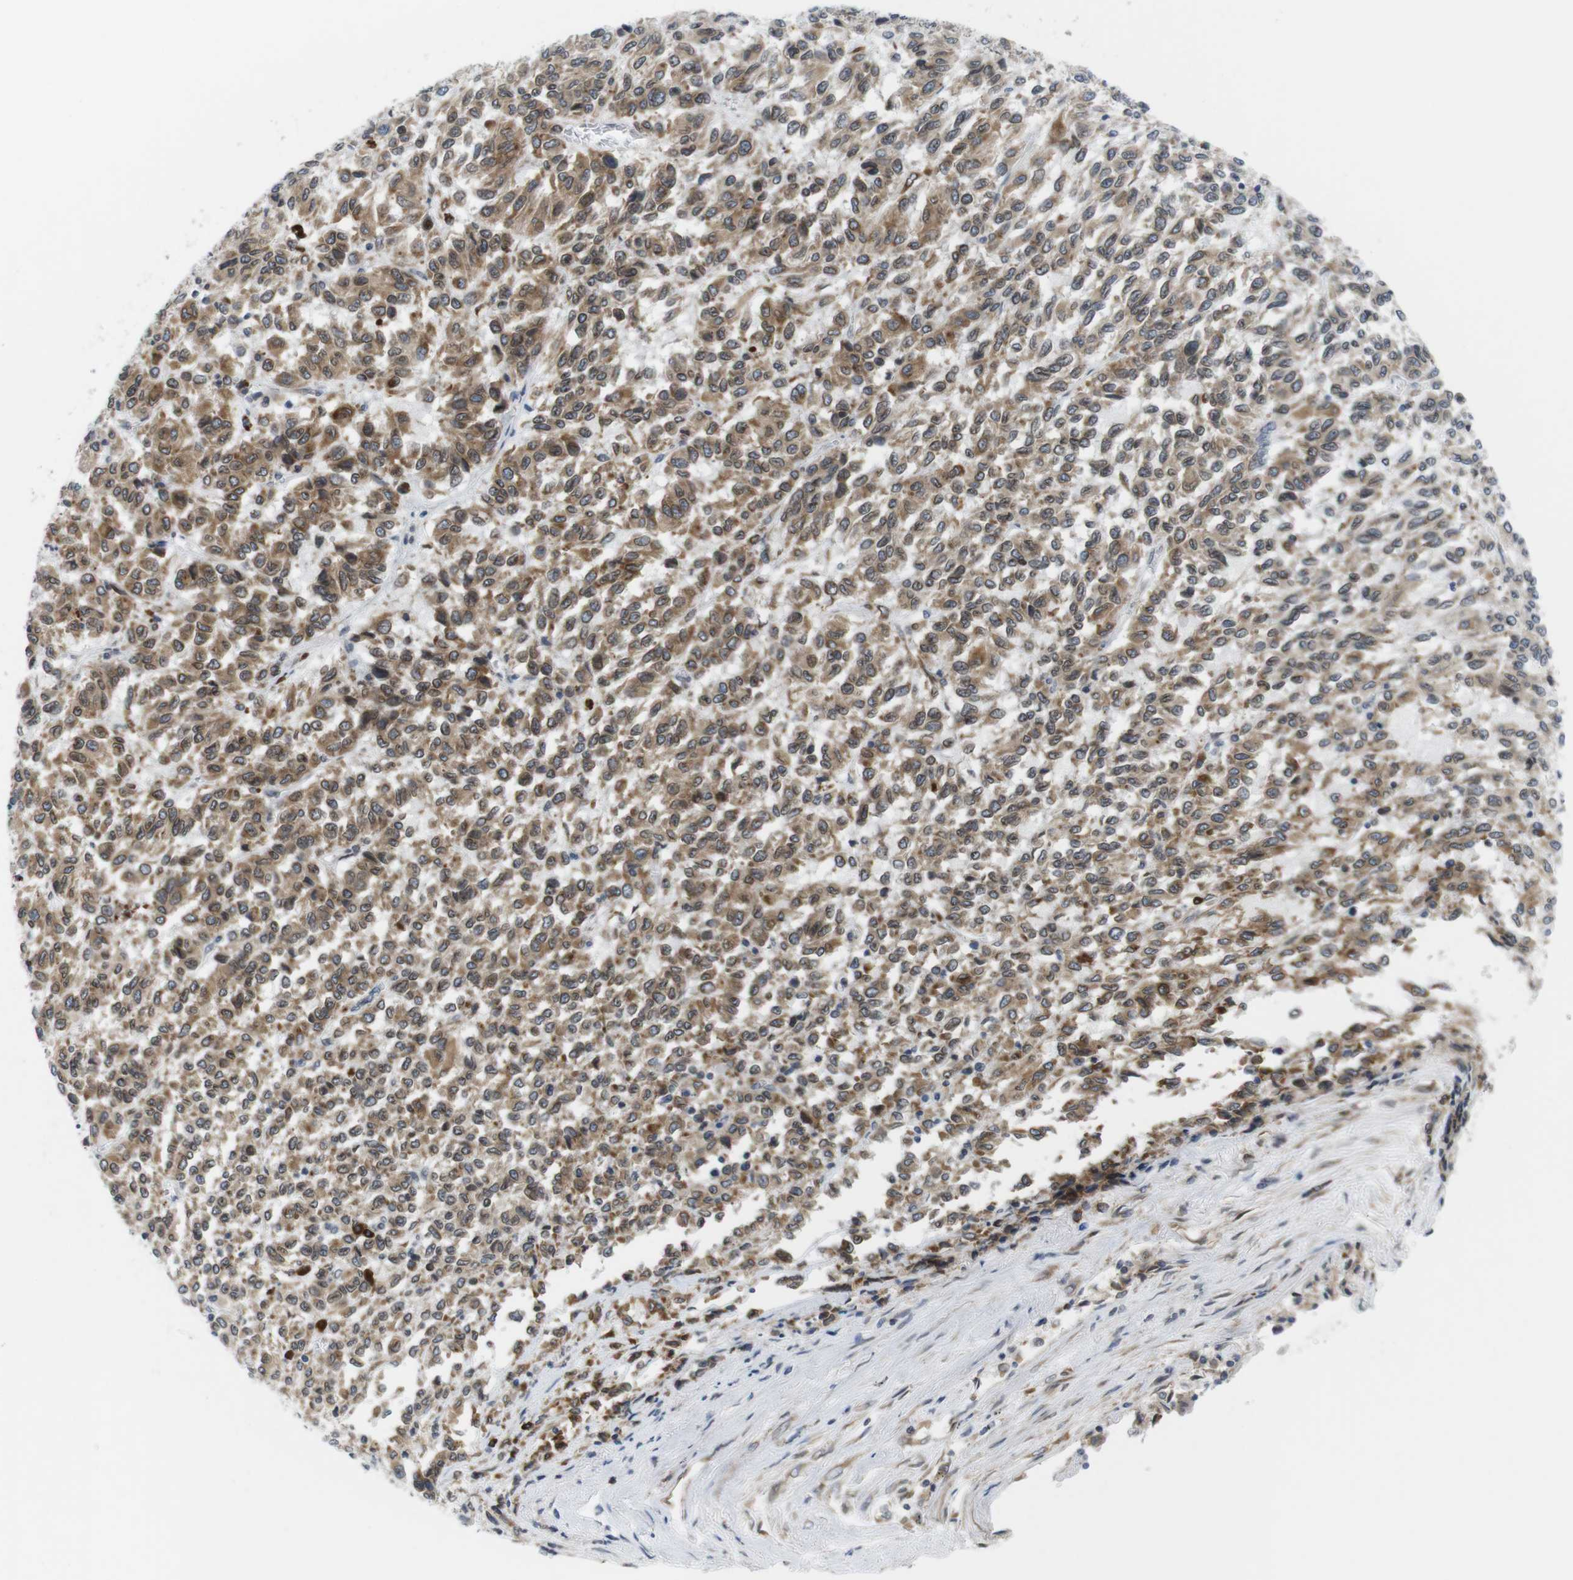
{"staining": {"intensity": "moderate", "quantity": ">75%", "location": "cytoplasmic/membranous"}, "tissue": "melanoma", "cell_type": "Tumor cells", "image_type": "cancer", "snomed": [{"axis": "morphology", "description": "Malignant melanoma, Metastatic site"}, {"axis": "topography", "description": "Lung"}], "caption": "Tumor cells exhibit moderate cytoplasmic/membranous expression in approximately >75% of cells in malignant melanoma (metastatic site).", "gene": "ERGIC3", "patient": {"sex": "male", "age": 64}}